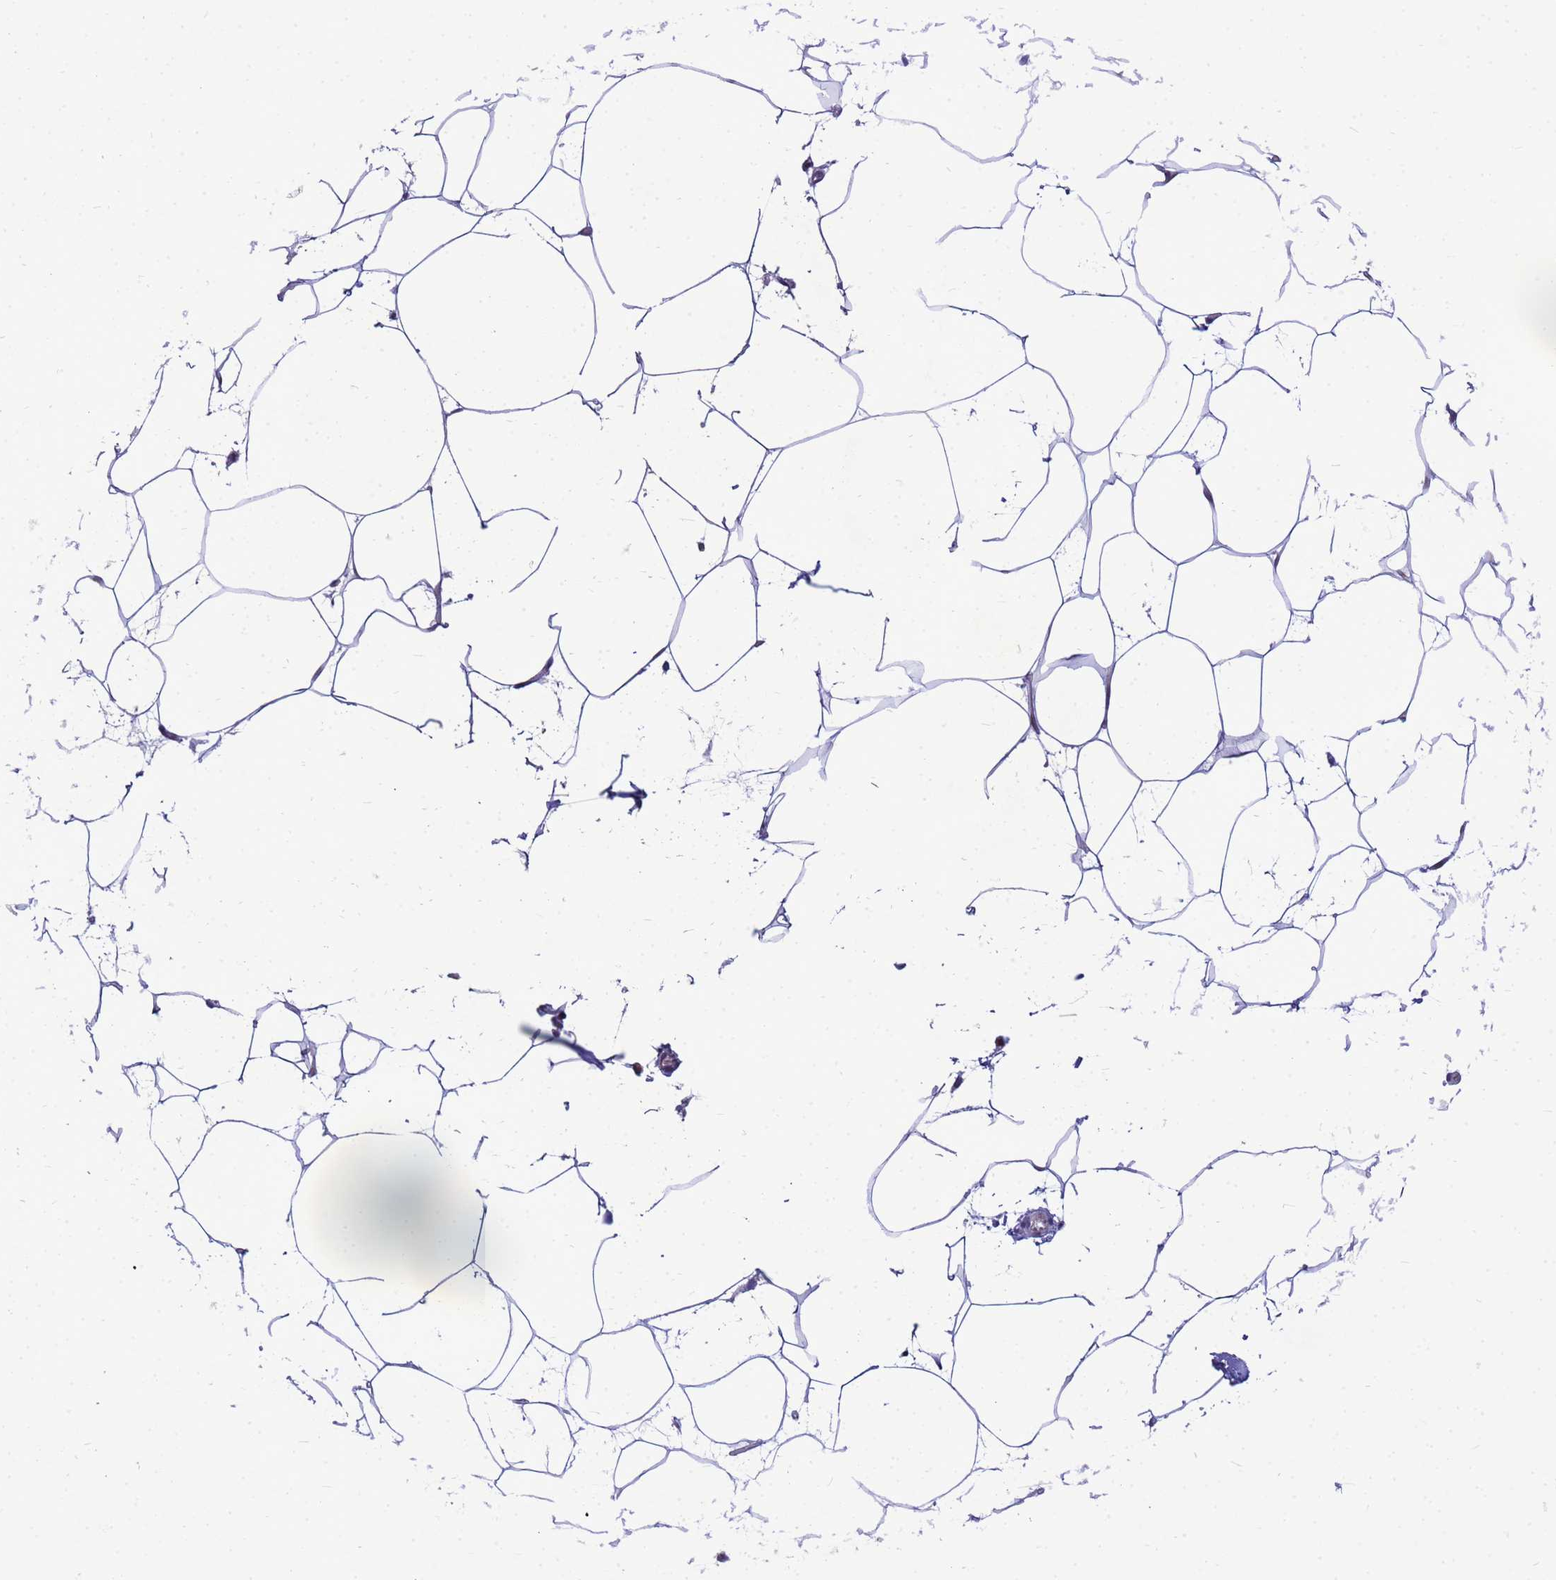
{"staining": {"intensity": "negative", "quantity": "none", "location": "none"}, "tissue": "adipose tissue", "cell_type": "Adipocytes", "image_type": "normal", "snomed": [{"axis": "morphology", "description": "Normal tissue, NOS"}, {"axis": "topography", "description": "Adipose tissue"}], "caption": "Adipose tissue was stained to show a protein in brown. There is no significant expression in adipocytes. (Brightfield microscopy of DAB immunohistochemistry (IHC) at high magnification).", "gene": "ADAMTS7", "patient": {"sex": "female", "age": 37}}